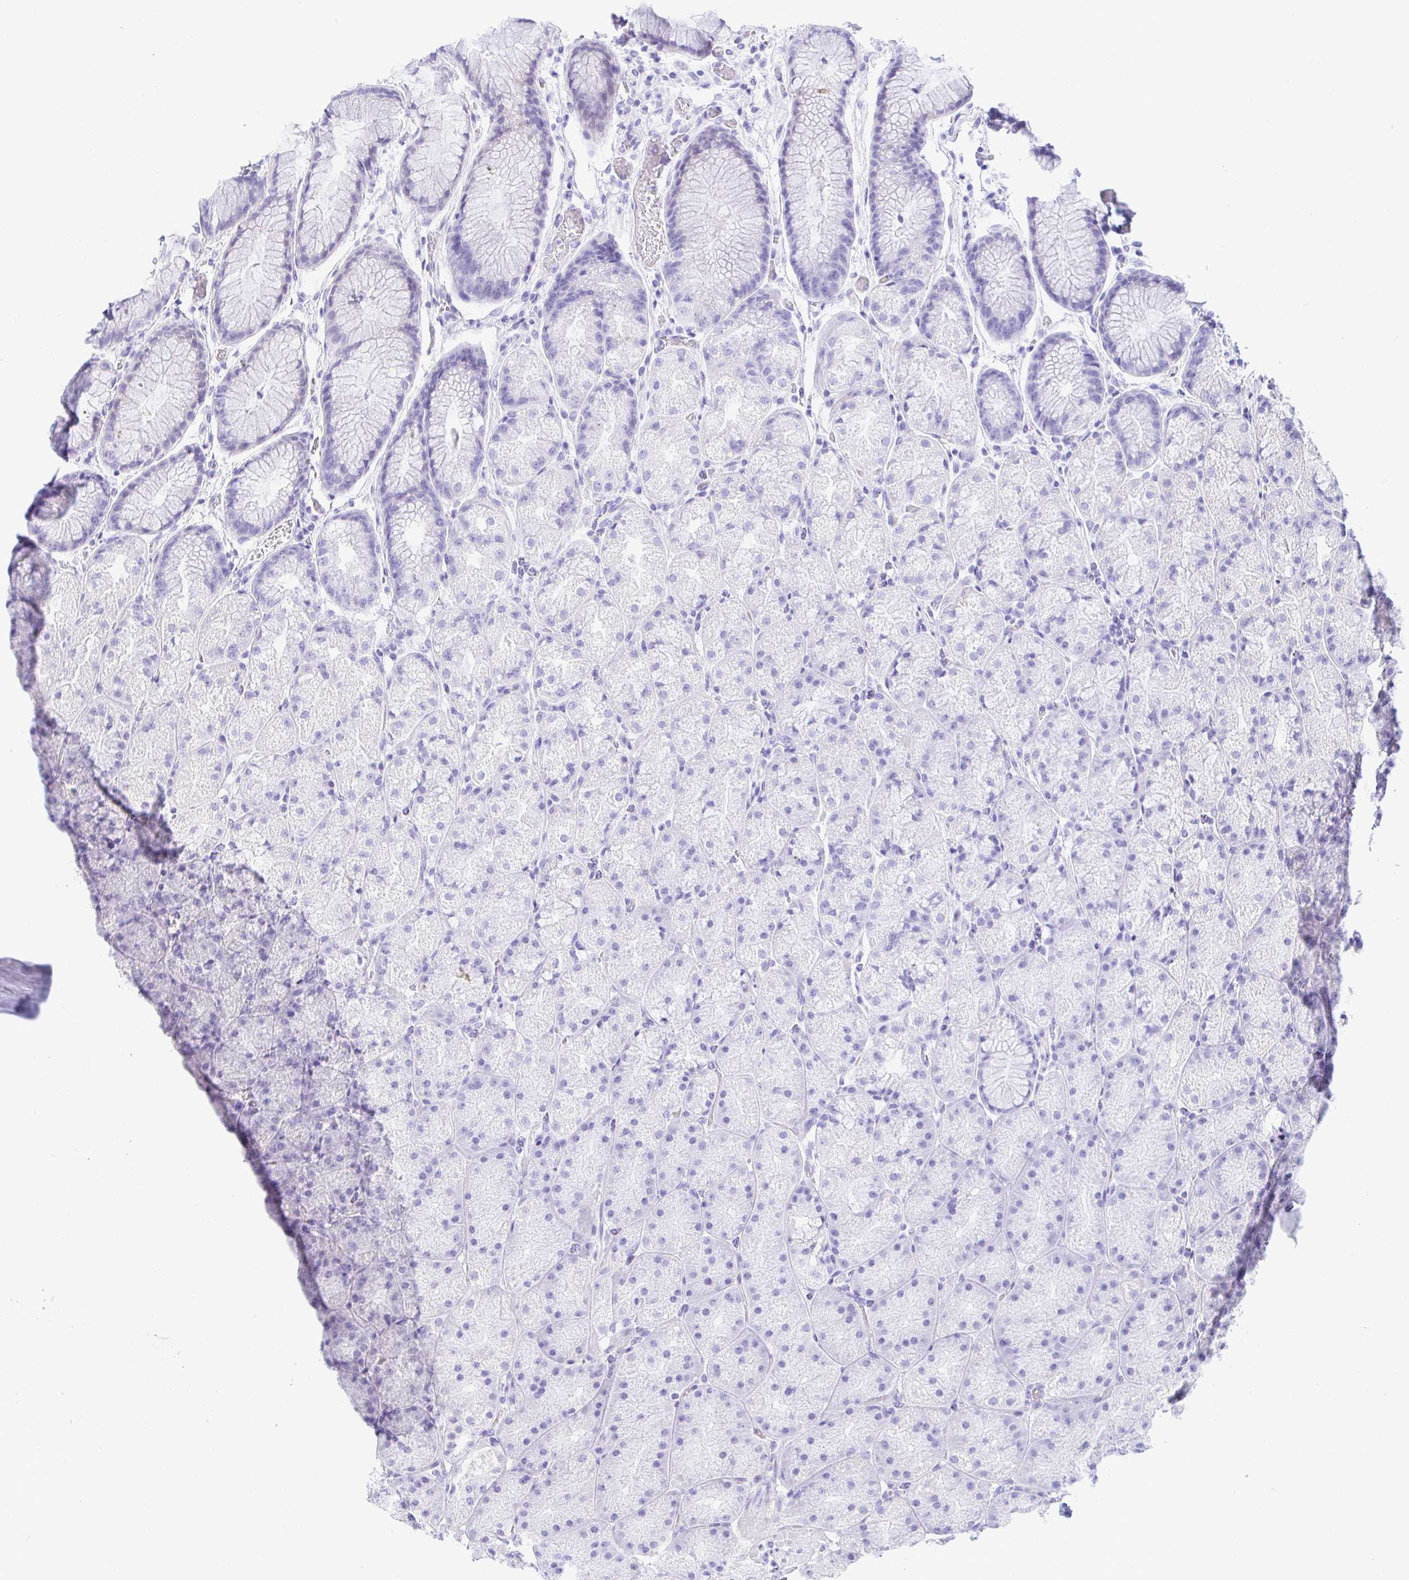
{"staining": {"intensity": "negative", "quantity": "none", "location": "none"}, "tissue": "stomach", "cell_type": "Glandular cells", "image_type": "normal", "snomed": [{"axis": "morphology", "description": "Normal tissue, NOS"}, {"axis": "topography", "description": "Stomach, upper"}, {"axis": "topography", "description": "Stomach"}], "caption": "There is no significant positivity in glandular cells of stomach.", "gene": "PINLYP", "patient": {"sex": "male", "age": 48}}